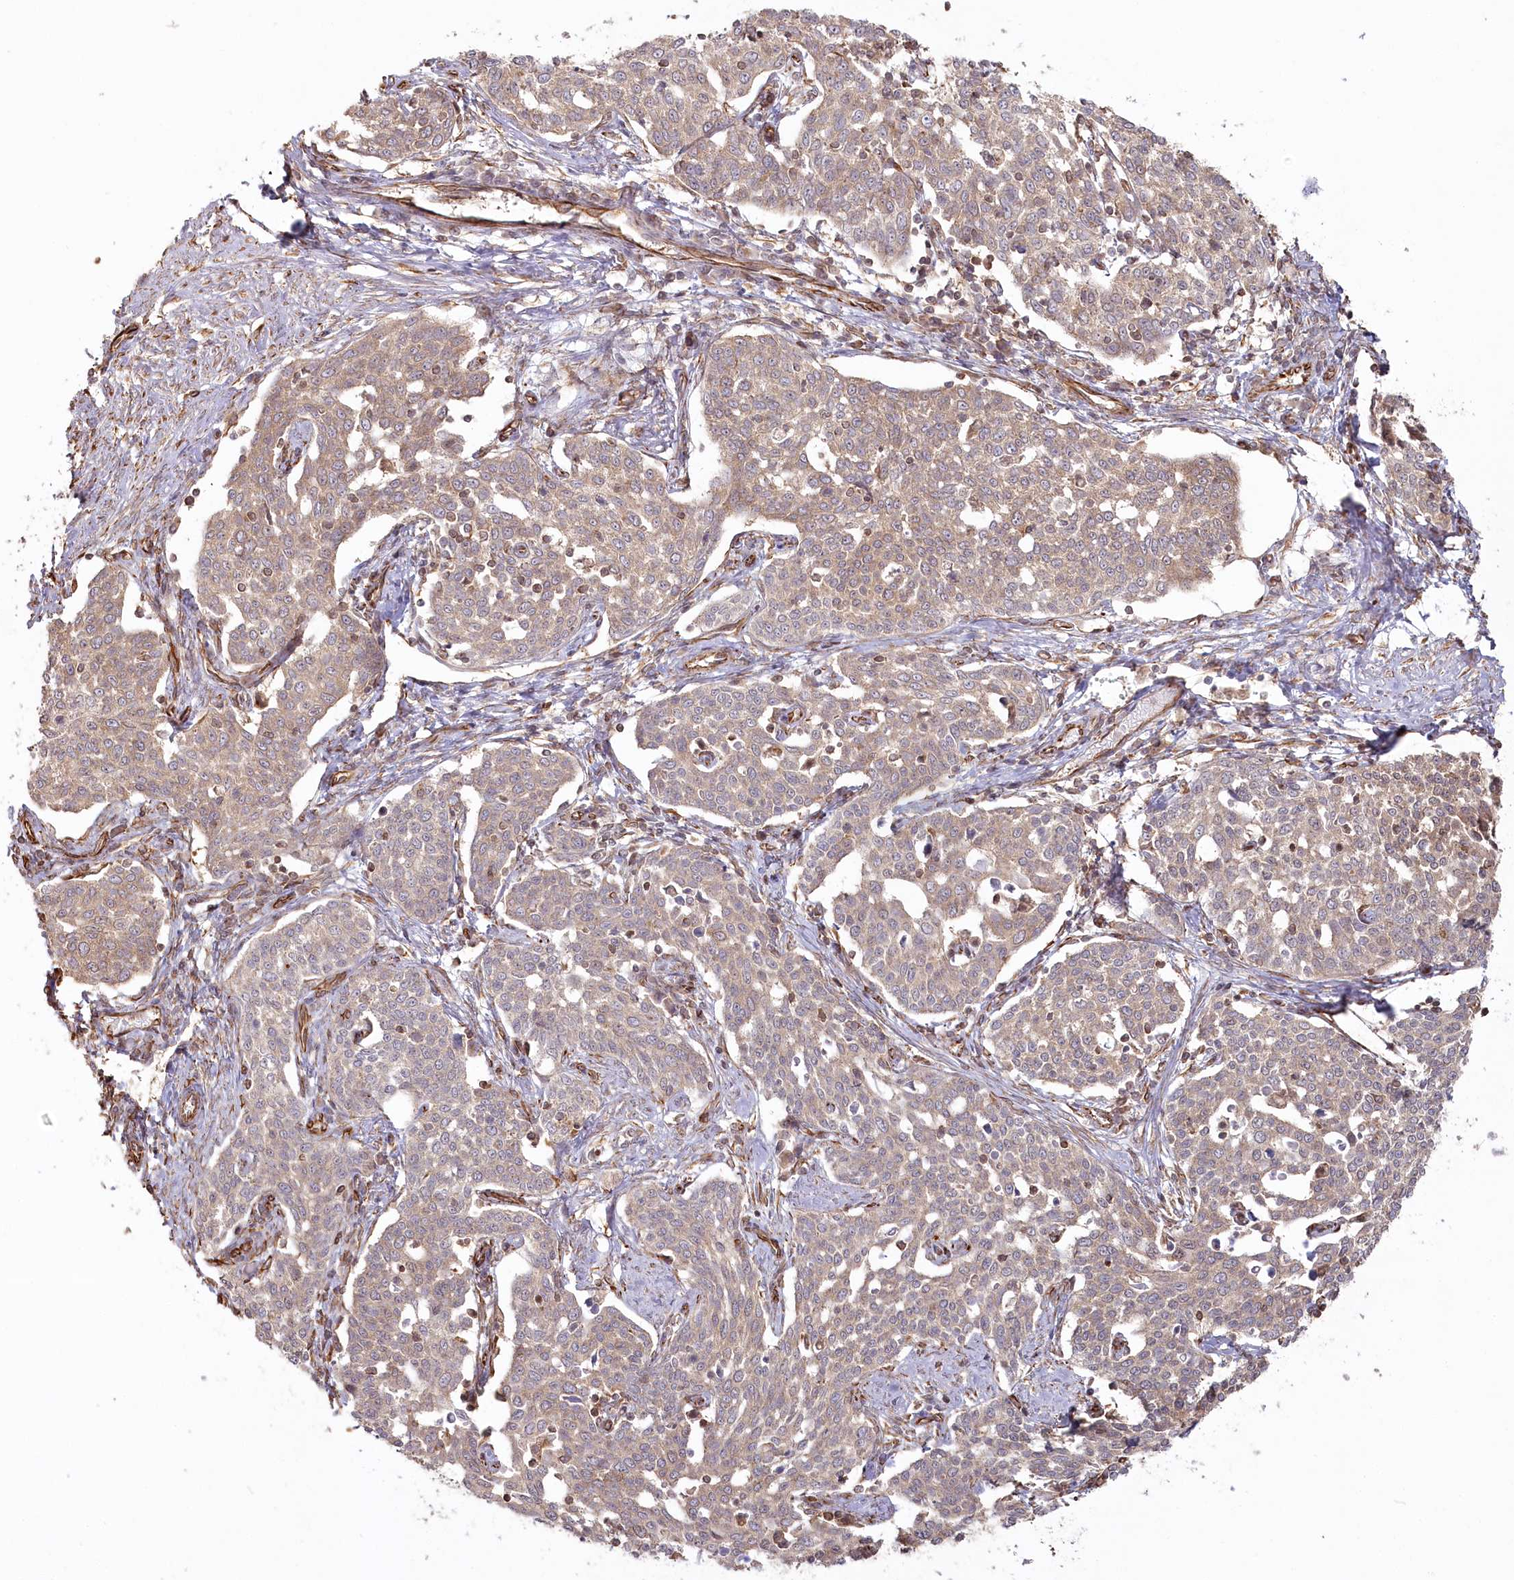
{"staining": {"intensity": "moderate", "quantity": "25%-75%", "location": "cytoplasmic/membranous"}, "tissue": "cervical cancer", "cell_type": "Tumor cells", "image_type": "cancer", "snomed": [{"axis": "morphology", "description": "Squamous cell carcinoma, NOS"}, {"axis": "topography", "description": "Cervix"}], "caption": "The micrograph demonstrates a brown stain indicating the presence of a protein in the cytoplasmic/membranous of tumor cells in cervical squamous cell carcinoma.", "gene": "TTC1", "patient": {"sex": "female", "age": 34}}